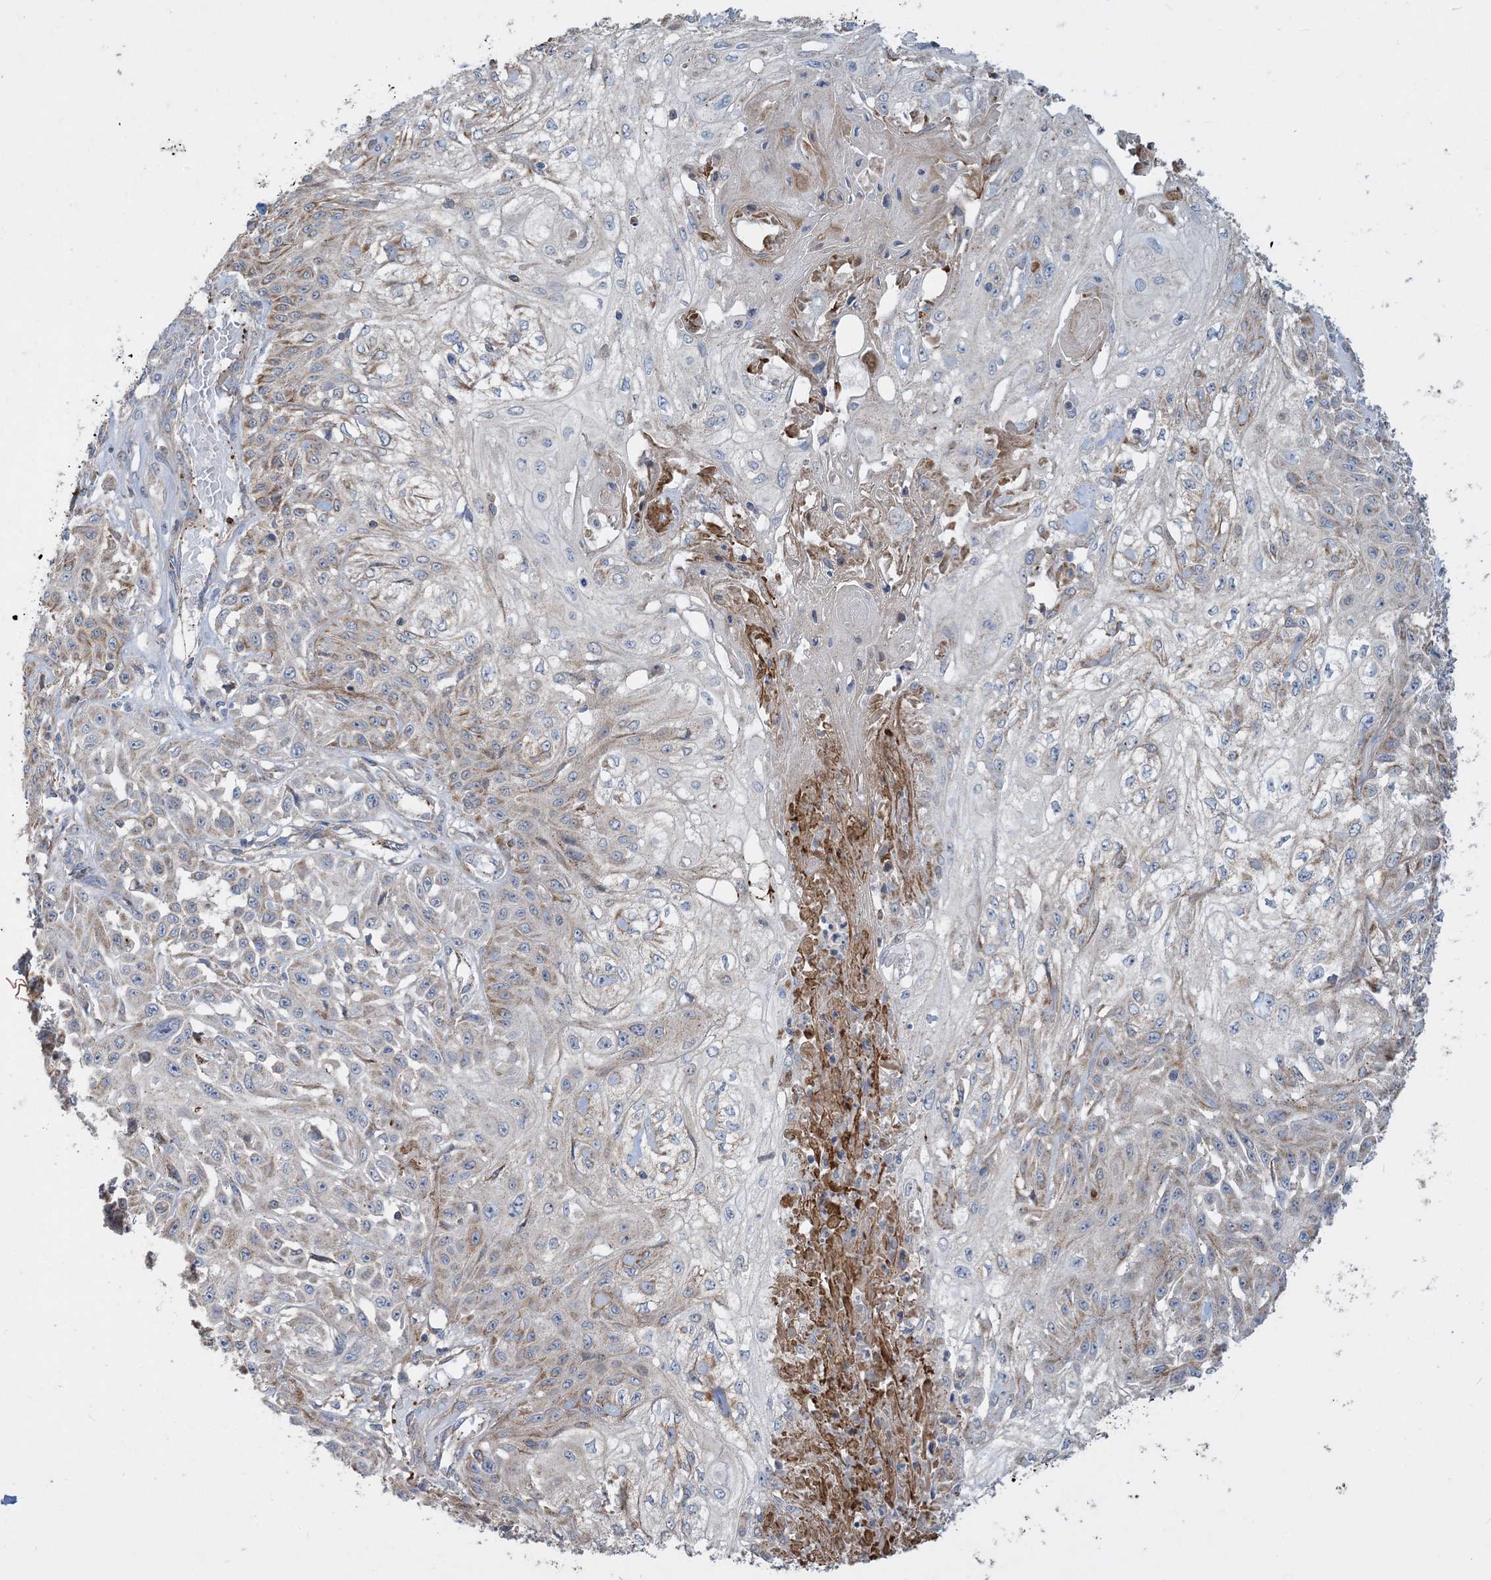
{"staining": {"intensity": "moderate", "quantity": "<25%", "location": "cytoplasmic/membranous"}, "tissue": "skin cancer", "cell_type": "Tumor cells", "image_type": "cancer", "snomed": [{"axis": "morphology", "description": "Squamous cell carcinoma, NOS"}, {"axis": "morphology", "description": "Squamous cell carcinoma, metastatic, NOS"}, {"axis": "topography", "description": "Skin"}, {"axis": "topography", "description": "Lymph node"}], "caption": "Immunohistochemical staining of human metastatic squamous cell carcinoma (skin) reveals low levels of moderate cytoplasmic/membranous protein expression in approximately <25% of tumor cells.", "gene": "ECHDC1", "patient": {"sex": "male", "age": 75}}